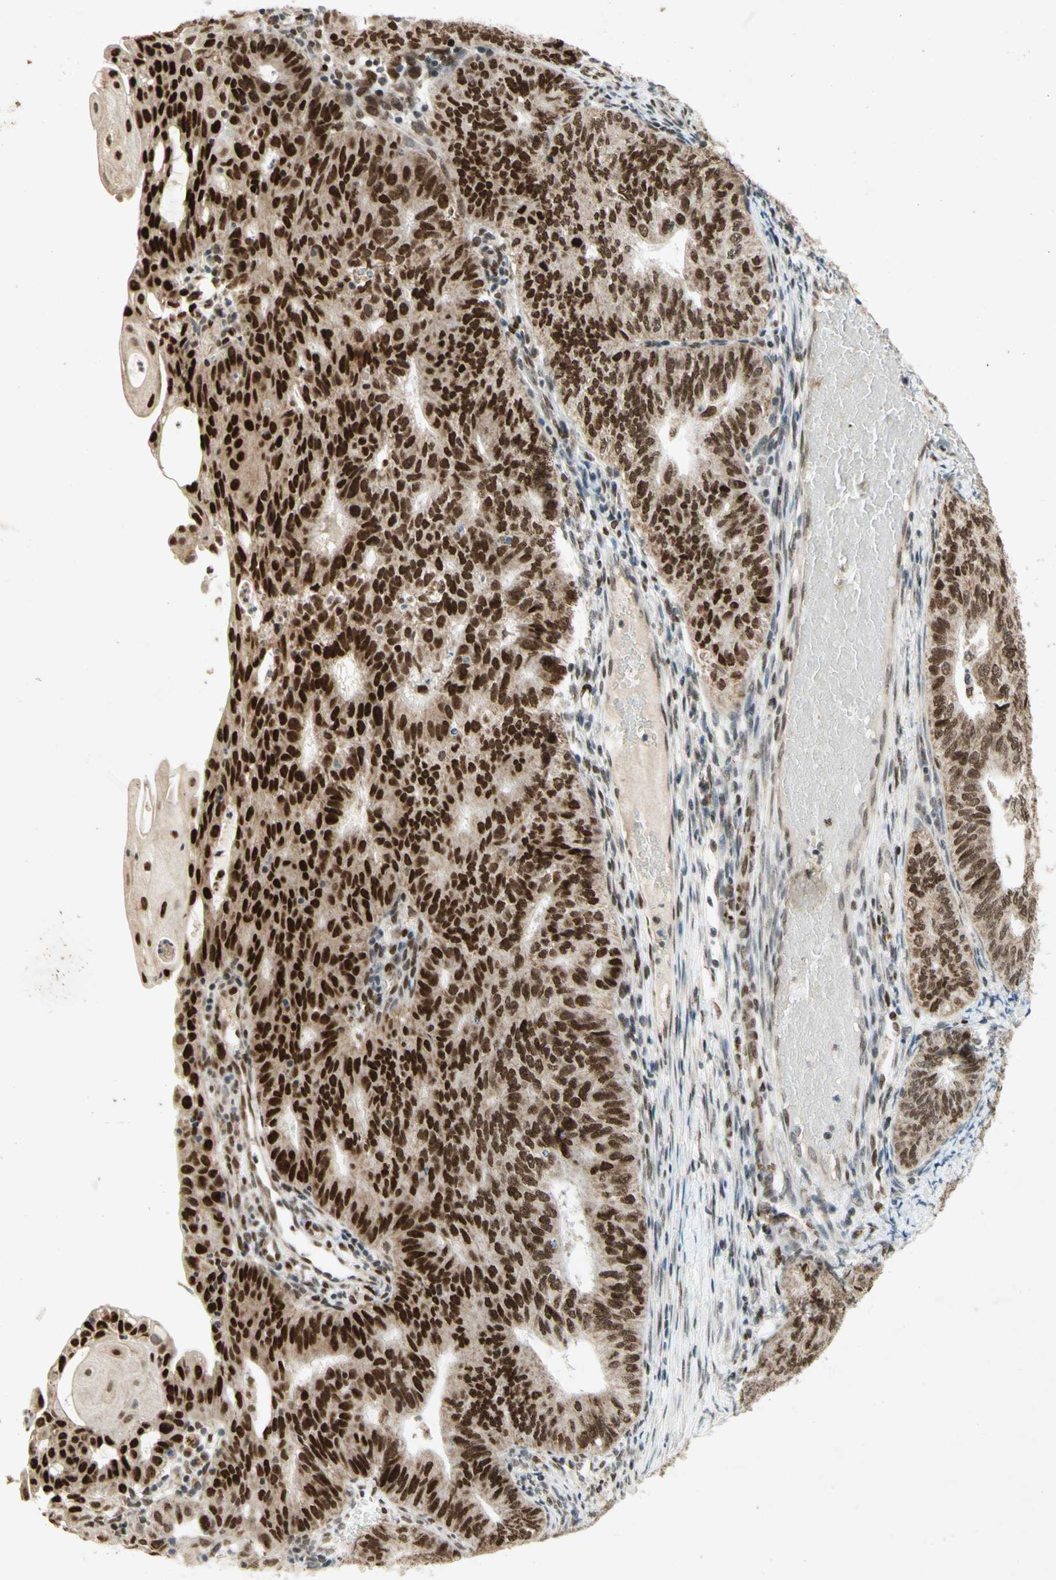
{"staining": {"intensity": "strong", "quantity": ">75%", "location": "nuclear"}, "tissue": "endometrial cancer", "cell_type": "Tumor cells", "image_type": "cancer", "snomed": [{"axis": "morphology", "description": "Adenocarcinoma, NOS"}, {"axis": "topography", "description": "Endometrium"}], "caption": "Immunohistochemical staining of endometrial cancer (adenocarcinoma) reveals high levels of strong nuclear positivity in approximately >75% of tumor cells.", "gene": "DNMT3A", "patient": {"sex": "female", "age": 32}}